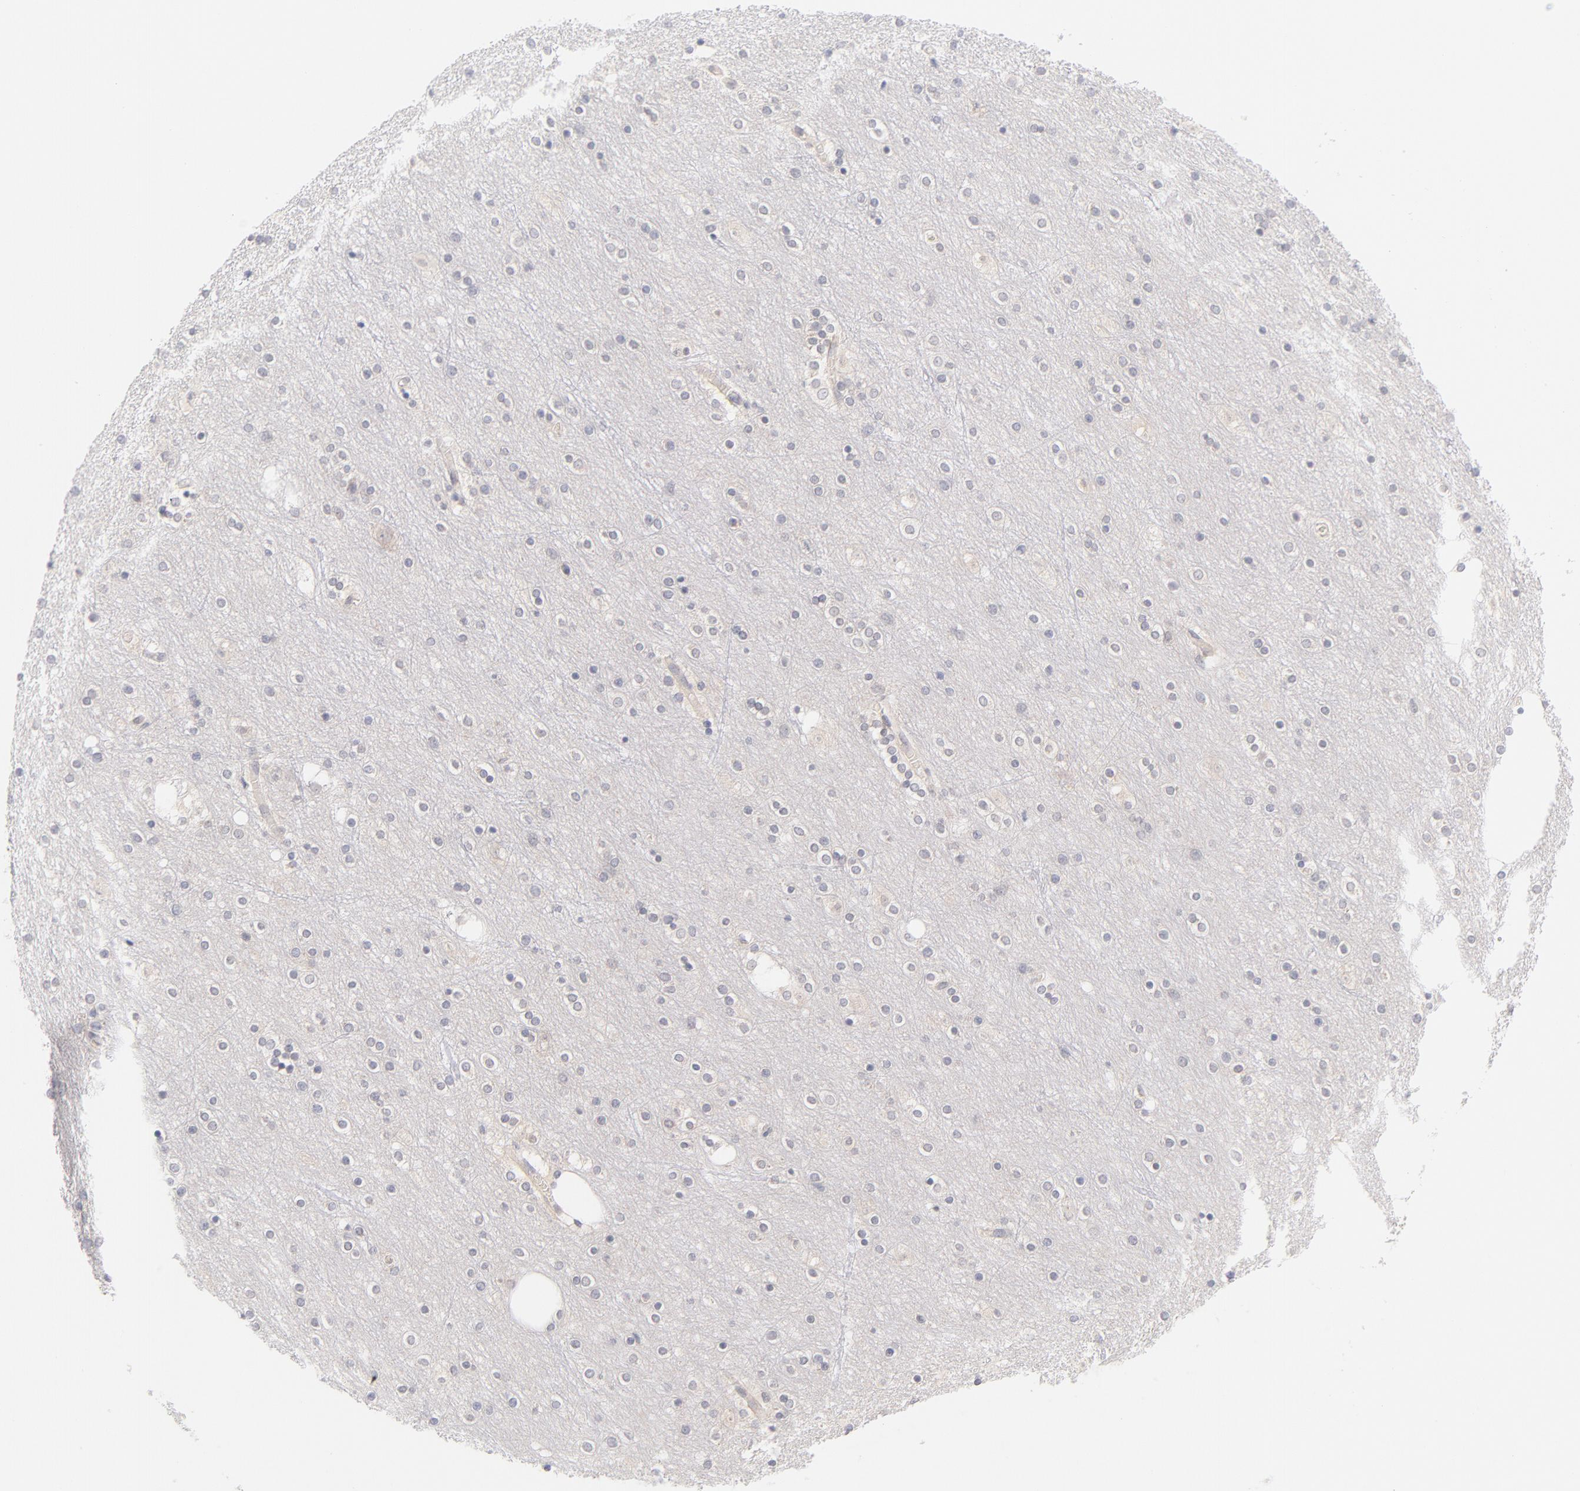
{"staining": {"intensity": "negative", "quantity": "none", "location": "none"}, "tissue": "cerebral cortex", "cell_type": "Endothelial cells", "image_type": "normal", "snomed": [{"axis": "morphology", "description": "Normal tissue, NOS"}, {"axis": "topography", "description": "Cerebral cortex"}], "caption": "High power microscopy photomicrograph of an immunohistochemistry (IHC) photomicrograph of benign cerebral cortex, revealing no significant positivity in endothelial cells. (Stains: DAB immunohistochemistry with hematoxylin counter stain, Microscopy: brightfield microscopy at high magnification).", "gene": "CASP6", "patient": {"sex": "female", "age": 54}}